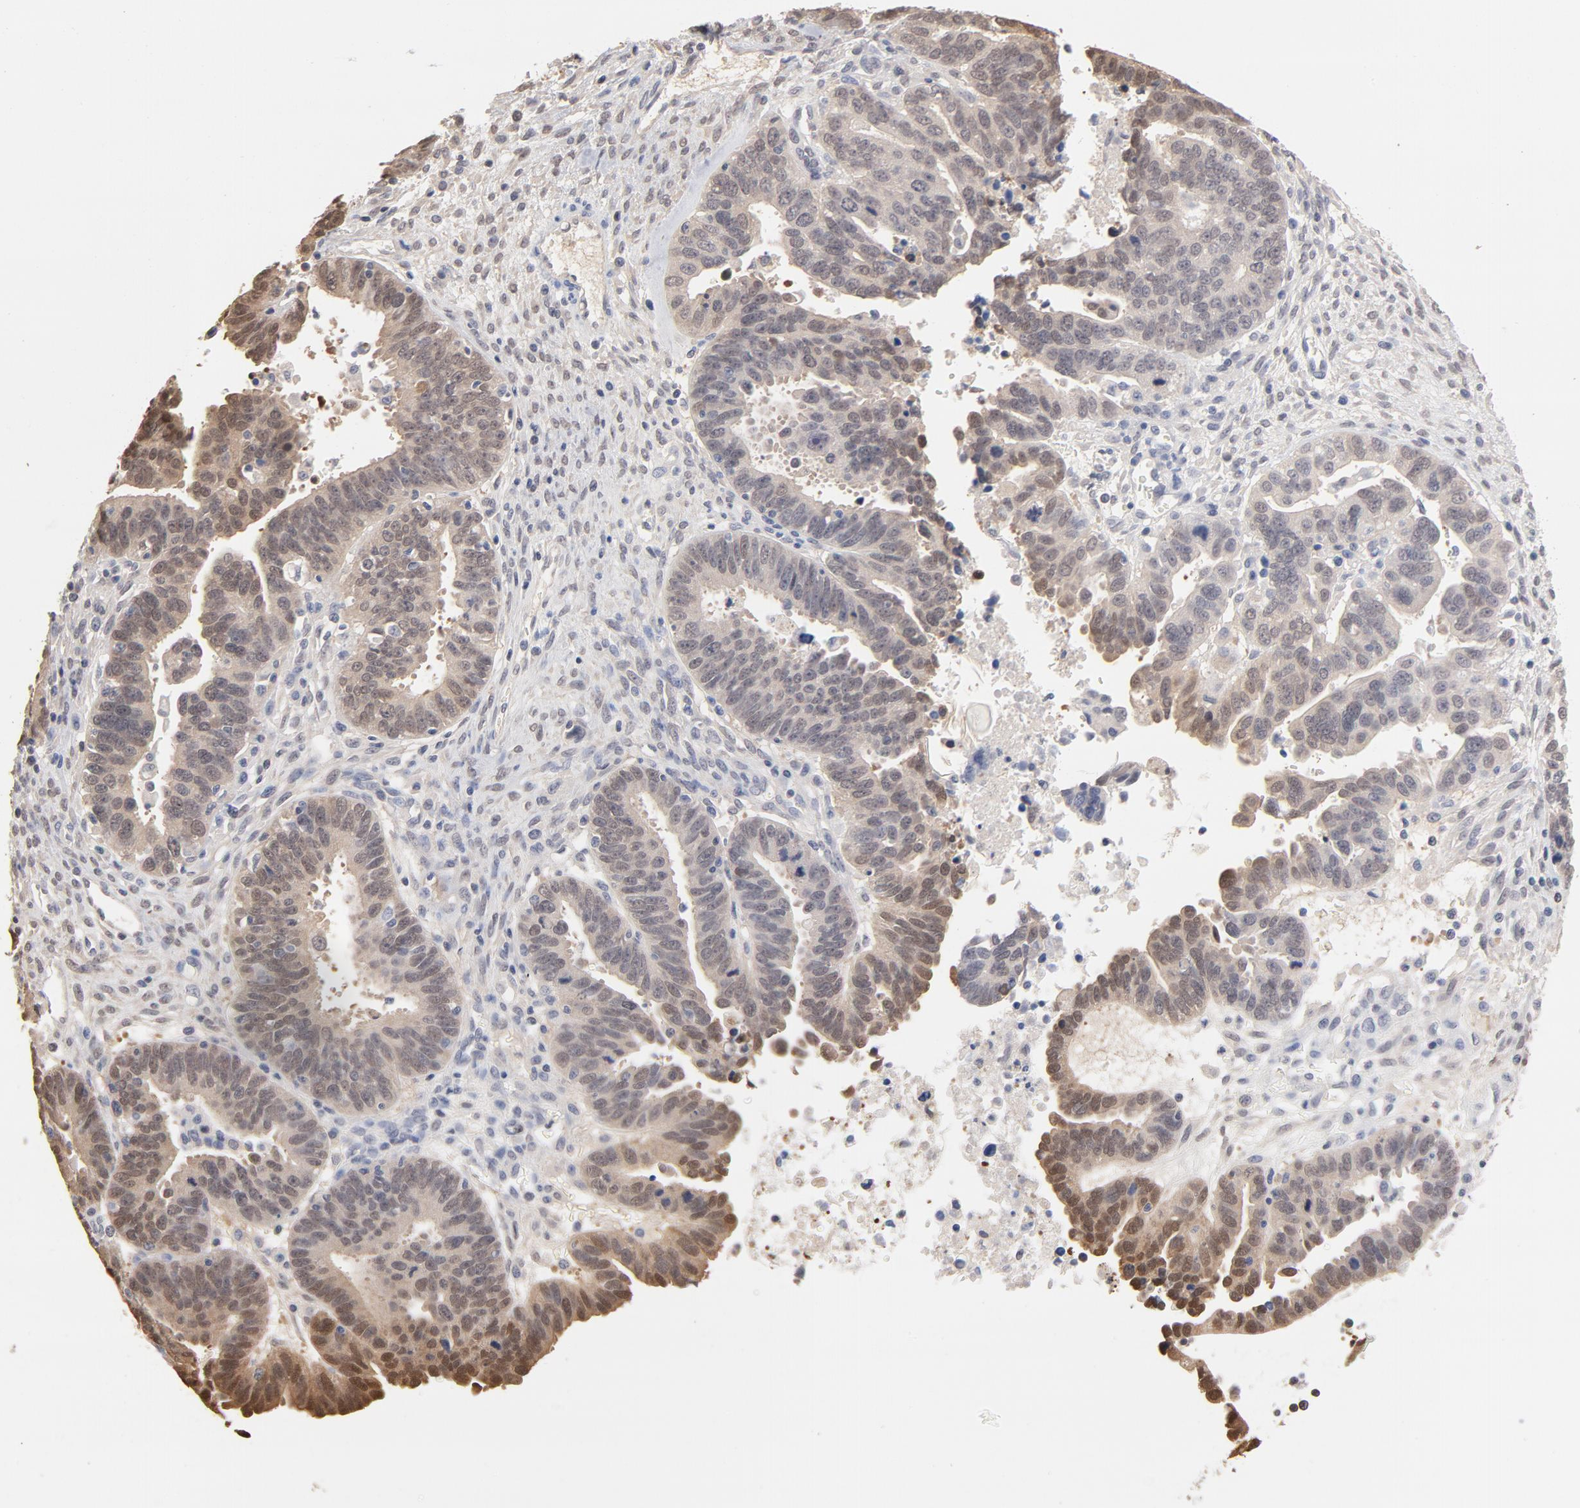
{"staining": {"intensity": "strong", "quantity": "25%-75%", "location": "cytoplasmic/membranous"}, "tissue": "ovarian cancer", "cell_type": "Tumor cells", "image_type": "cancer", "snomed": [{"axis": "morphology", "description": "Carcinoma, endometroid"}, {"axis": "morphology", "description": "Cystadenocarcinoma, serous, NOS"}, {"axis": "topography", "description": "Ovary"}], "caption": "The histopathology image exhibits a brown stain indicating the presence of a protein in the cytoplasmic/membranous of tumor cells in ovarian cancer (endometroid carcinoma).", "gene": "MIF", "patient": {"sex": "female", "age": 45}}